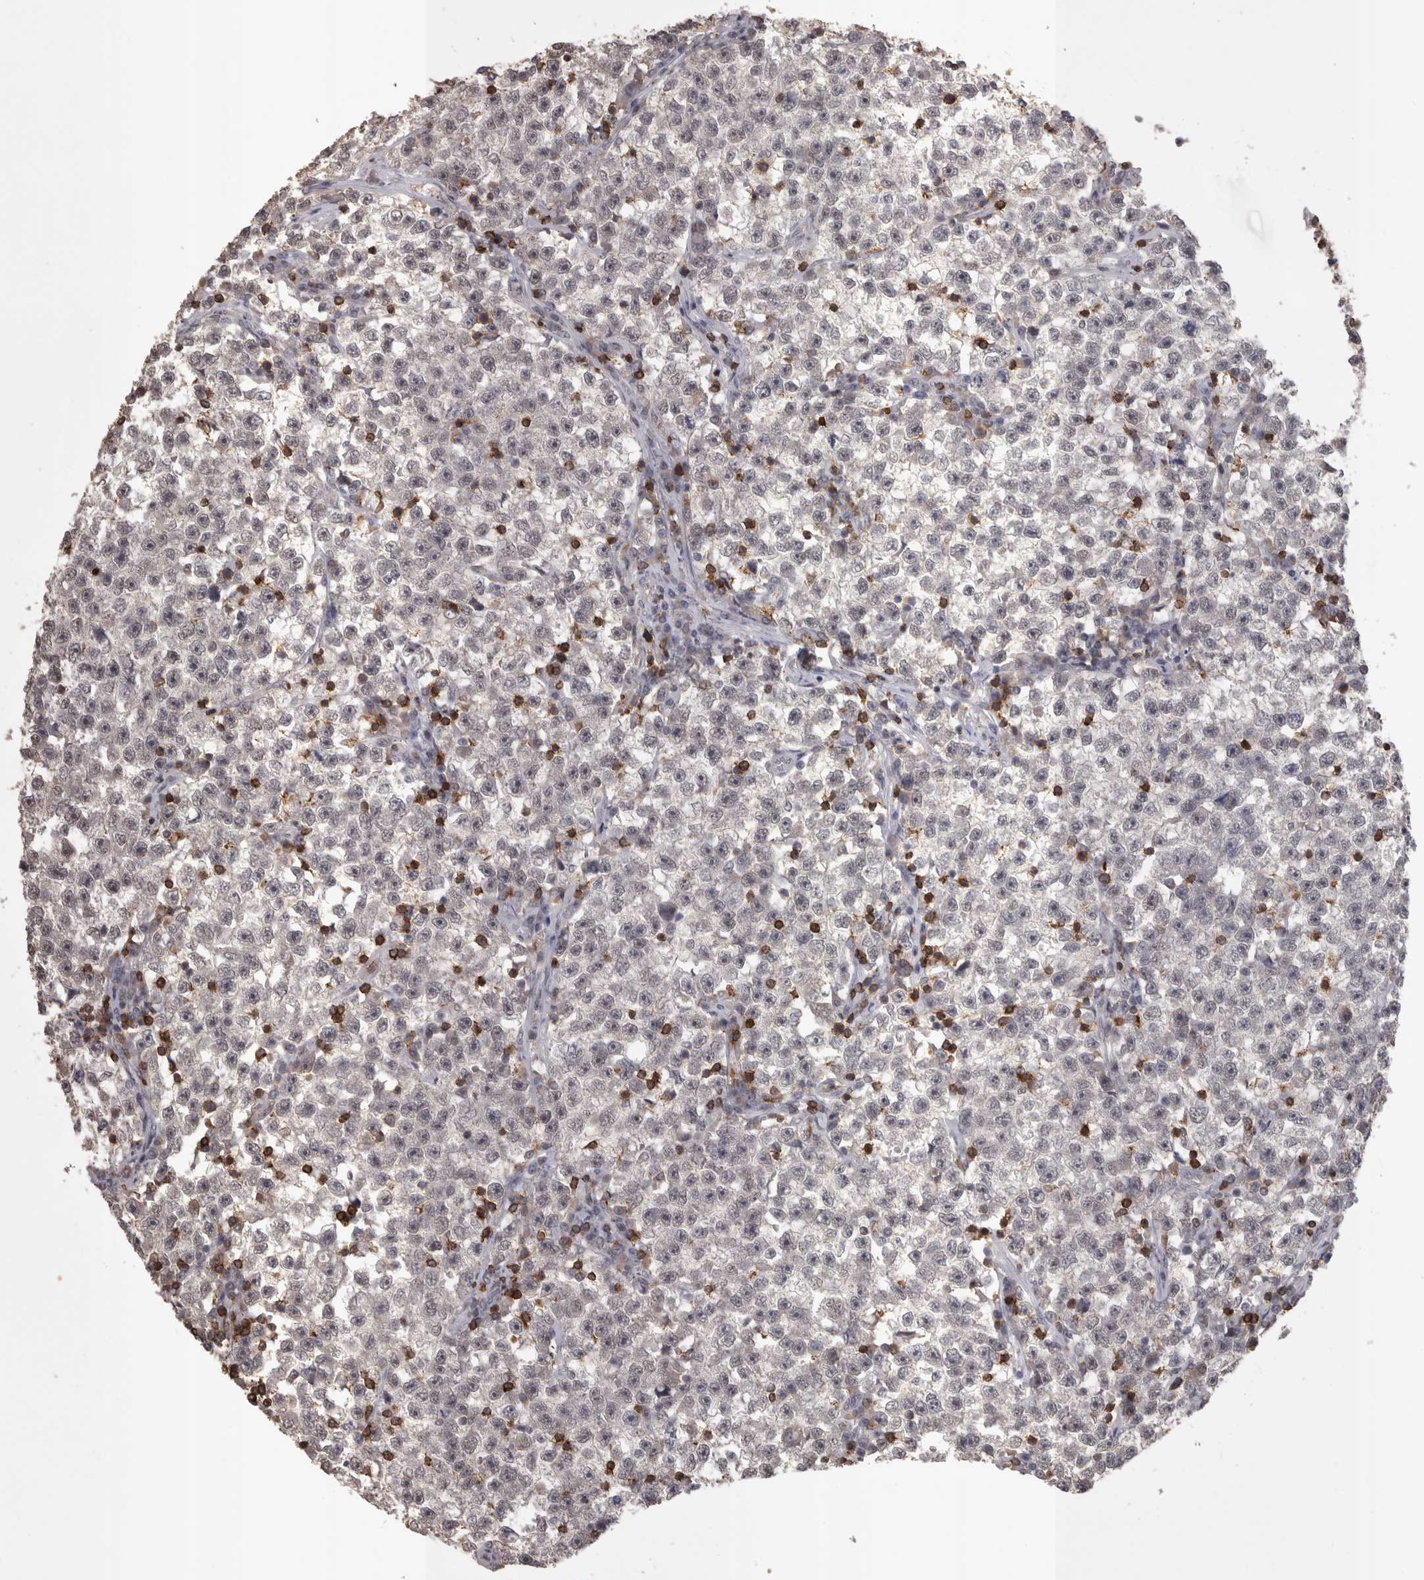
{"staining": {"intensity": "weak", "quantity": "<25%", "location": "nuclear"}, "tissue": "testis cancer", "cell_type": "Tumor cells", "image_type": "cancer", "snomed": [{"axis": "morphology", "description": "Seminoma, NOS"}, {"axis": "topography", "description": "Testis"}], "caption": "Immunohistochemical staining of human testis seminoma exhibits no significant positivity in tumor cells.", "gene": "SKAP1", "patient": {"sex": "male", "age": 22}}